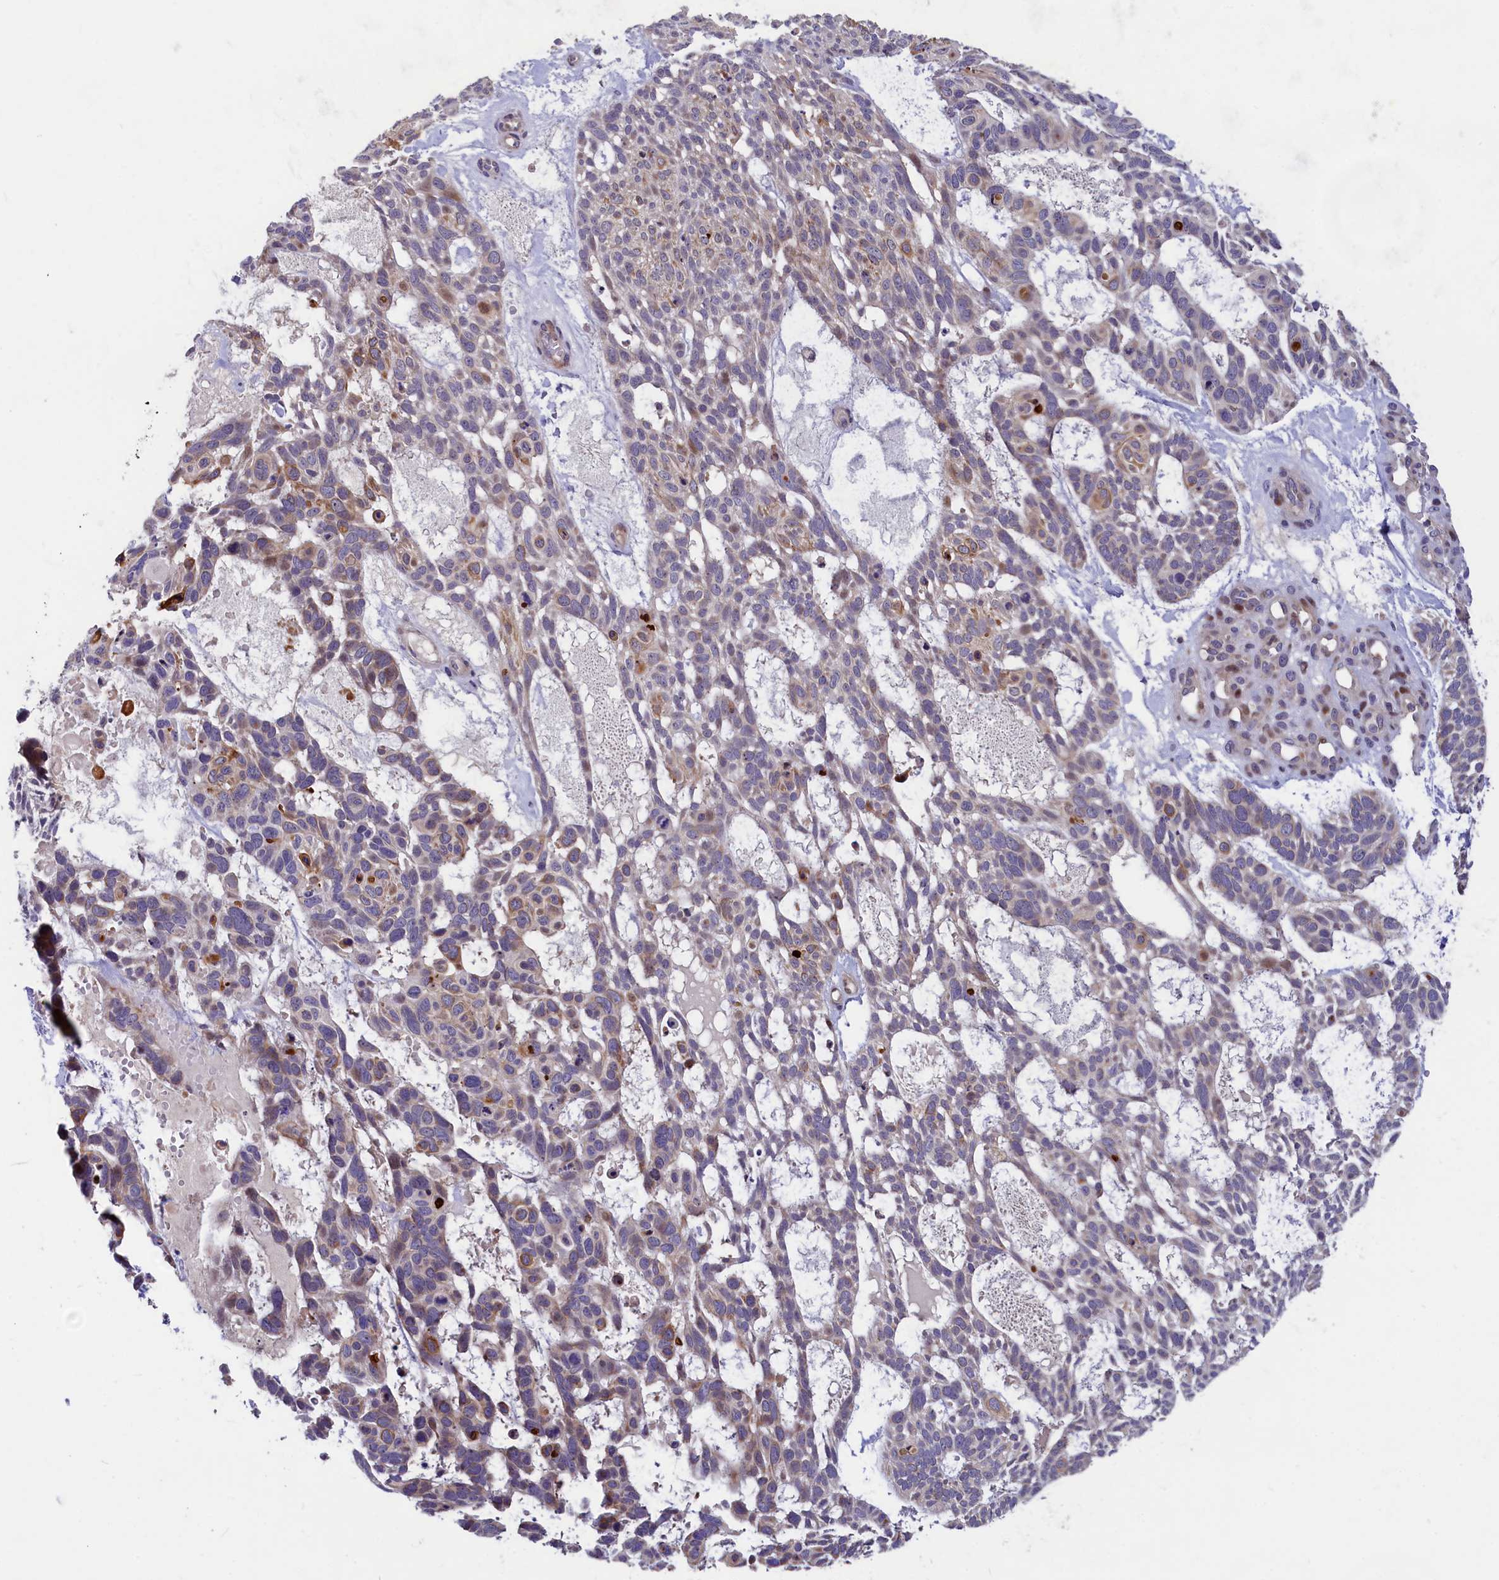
{"staining": {"intensity": "moderate", "quantity": "<25%", "location": "cytoplasmic/membranous"}, "tissue": "skin cancer", "cell_type": "Tumor cells", "image_type": "cancer", "snomed": [{"axis": "morphology", "description": "Basal cell carcinoma"}, {"axis": "topography", "description": "Skin"}], "caption": "Immunohistochemical staining of human skin cancer shows low levels of moderate cytoplasmic/membranous staining in about <25% of tumor cells.", "gene": "ANKRD34B", "patient": {"sex": "male", "age": 88}}